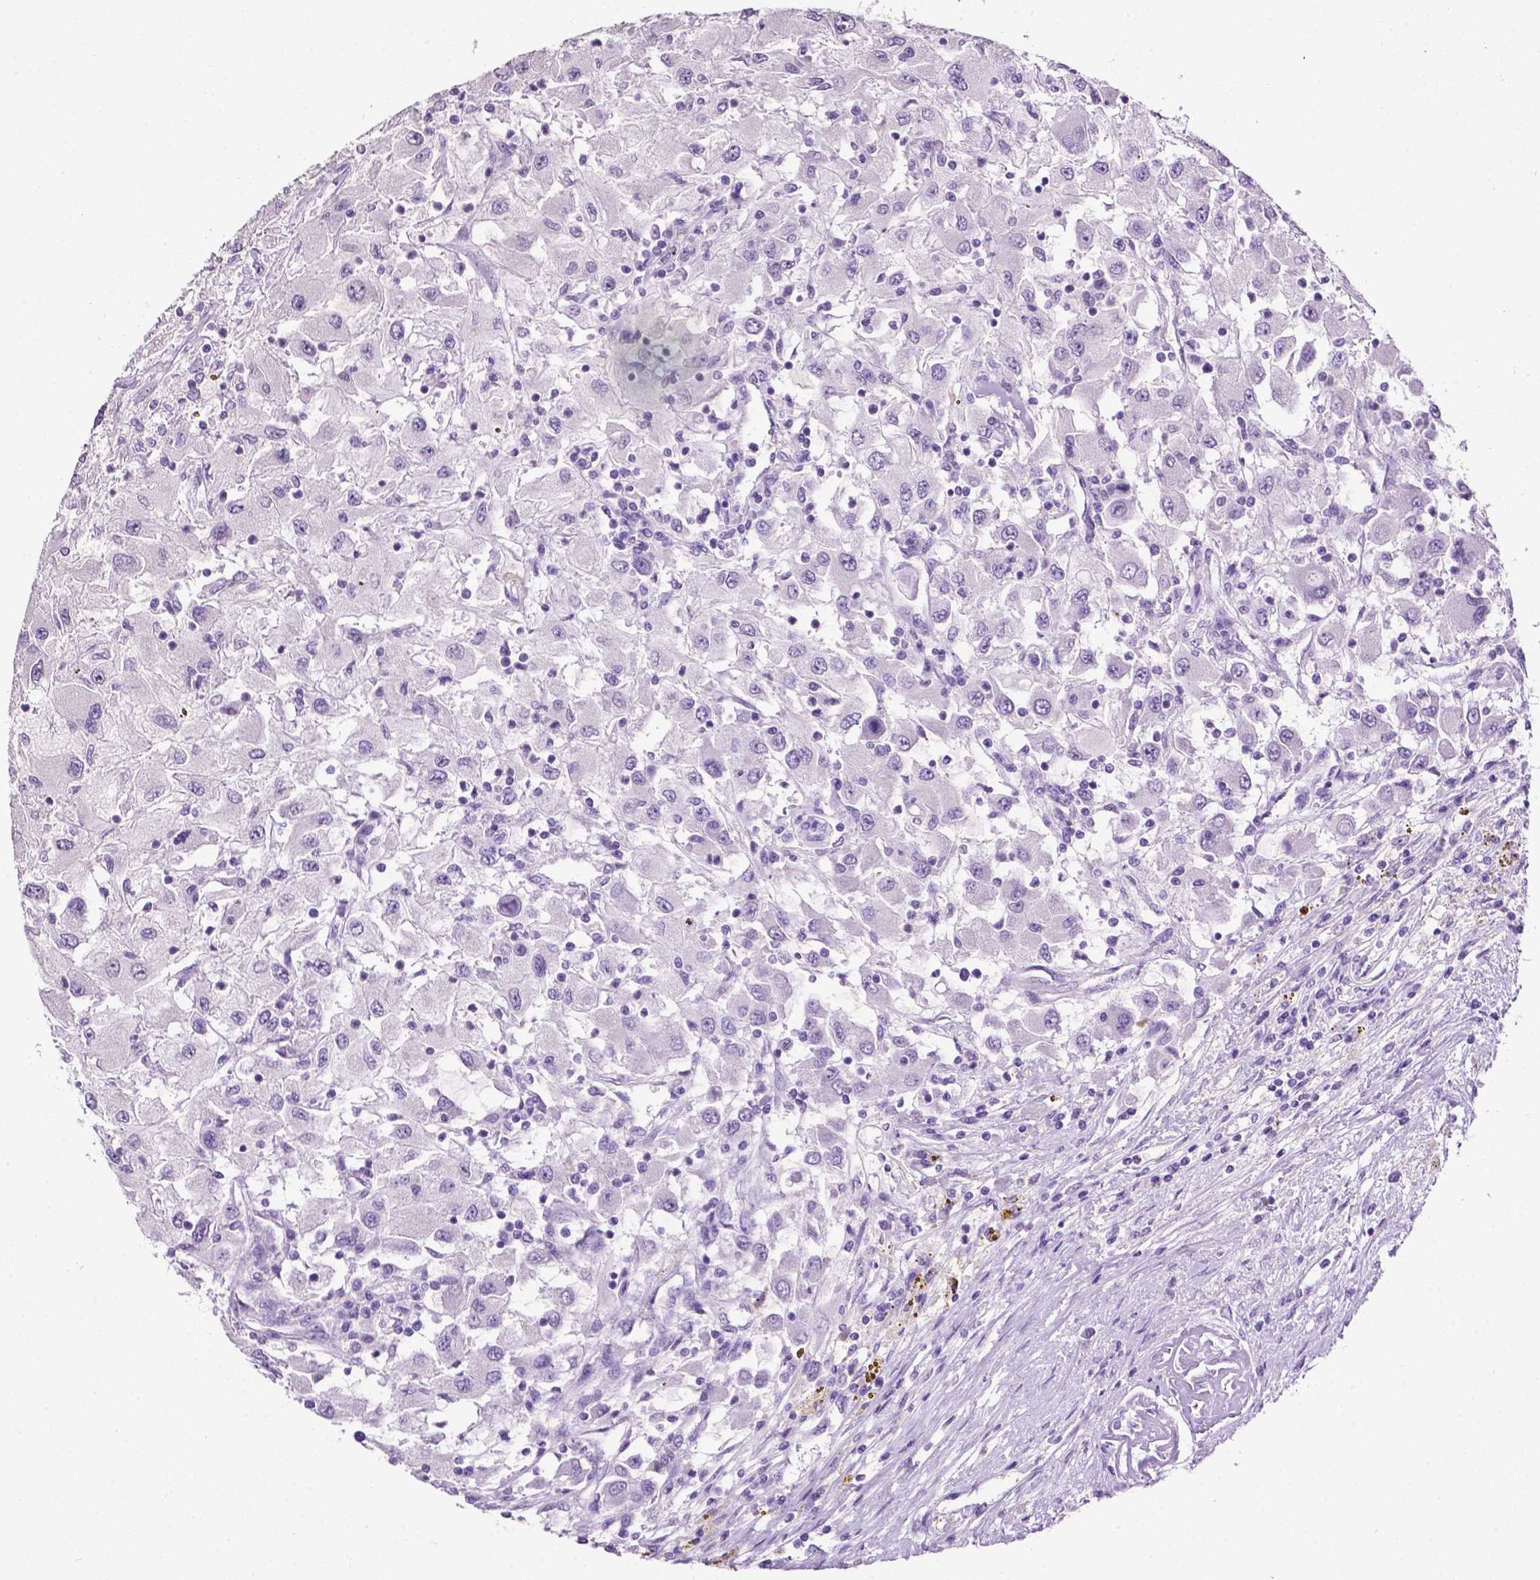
{"staining": {"intensity": "negative", "quantity": "none", "location": "none"}, "tissue": "renal cancer", "cell_type": "Tumor cells", "image_type": "cancer", "snomed": [{"axis": "morphology", "description": "Adenocarcinoma, NOS"}, {"axis": "topography", "description": "Kidney"}], "caption": "Micrograph shows no significant protein positivity in tumor cells of renal cancer.", "gene": "TACSTD2", "patient": {"sex": "female", "age": 67}}